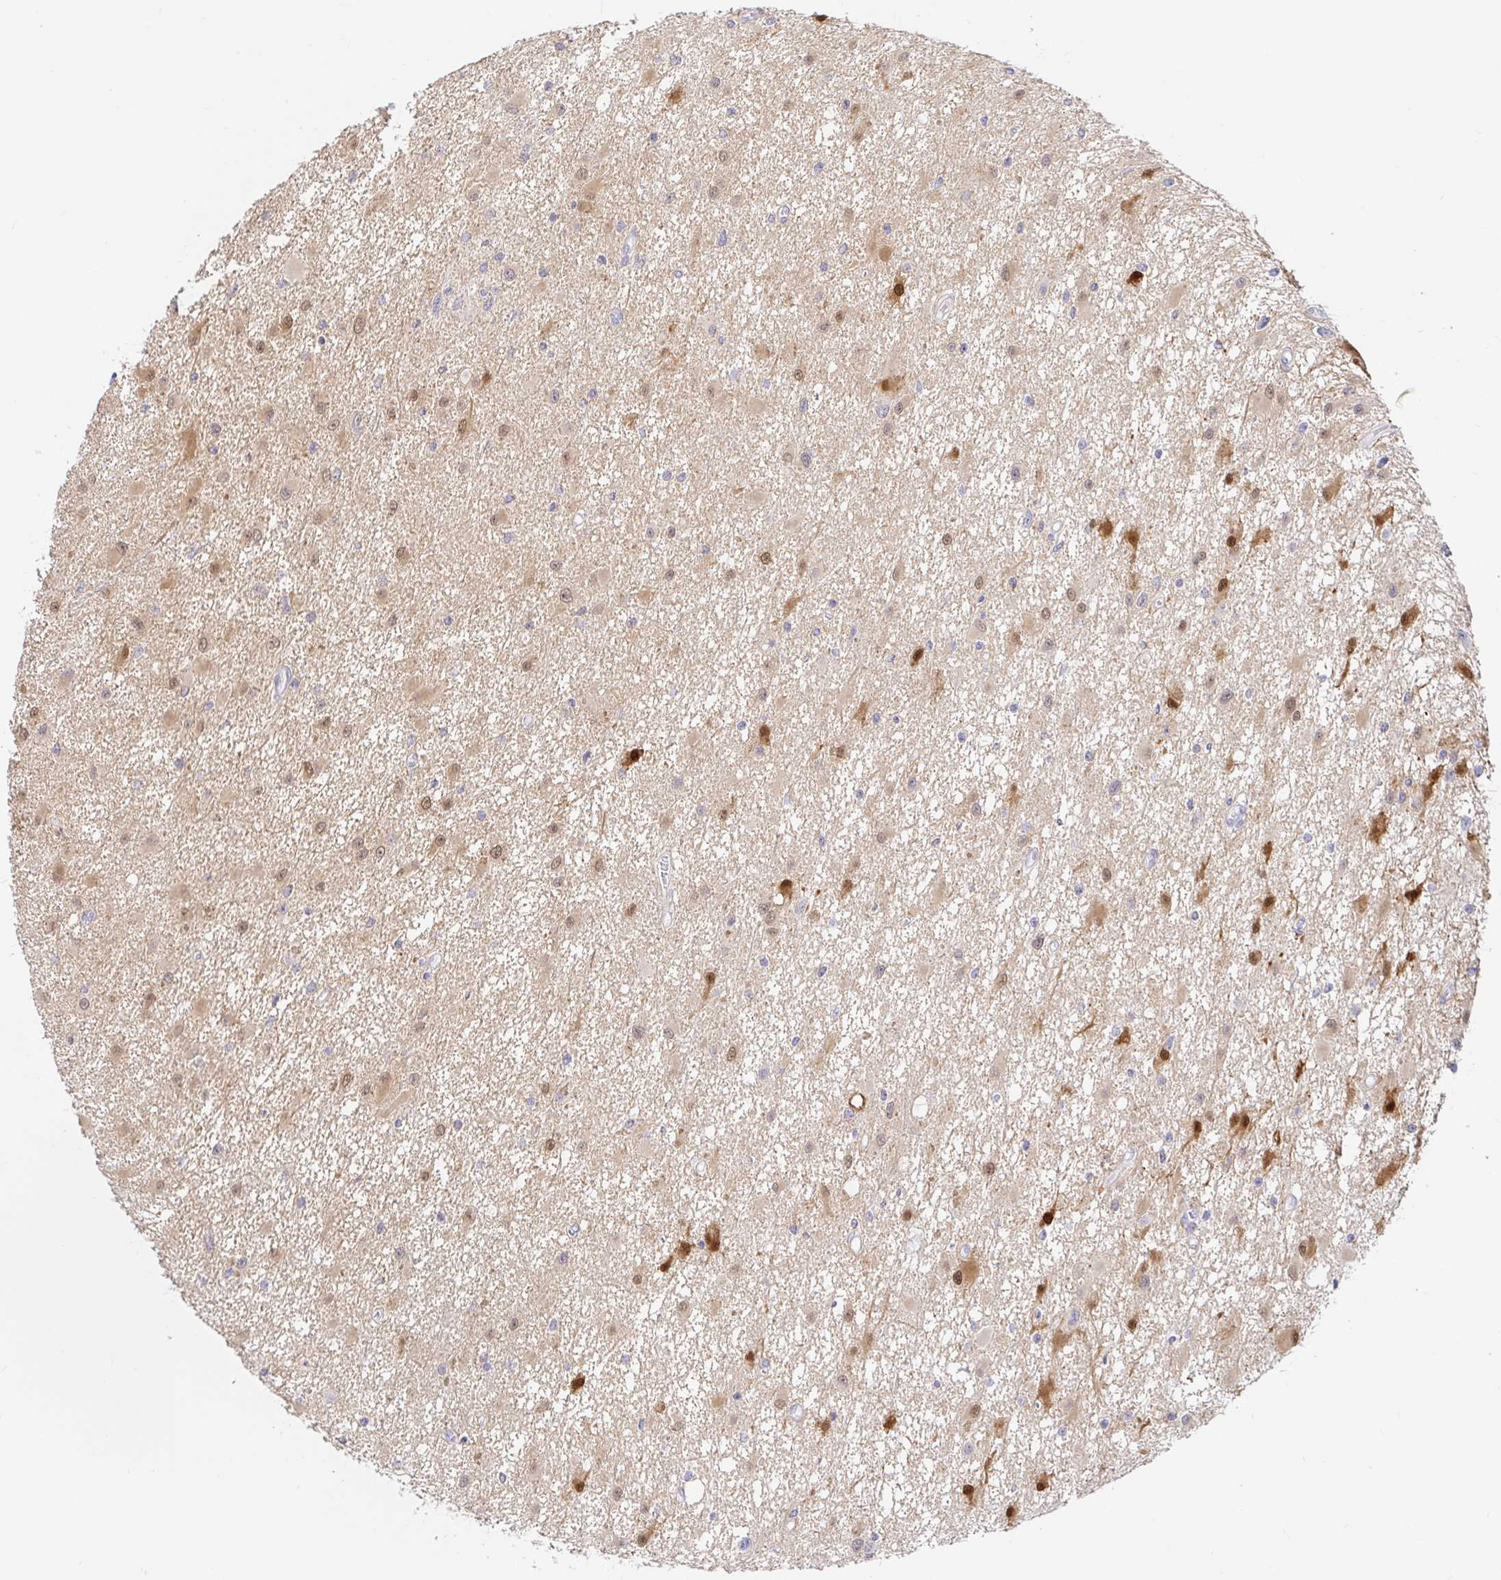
{"staining": {"intensity": "weak", "quantity": "<25%", "location": "cytoplasmic/membranous,nuclear"}, "tissue": "glioma", "cell_type": "Tumor cells", "image_type": "cancer", "snomed": [{"axis": "morphology", "description": "Glioma, malignant, High grade"}, {"axis": "topography", "description": "Brain"}], "caption": "Malignant high-grade glioma was stained to show a protein in brown. There is no significant staining in tumor cells.", "gene": "PPP1R1B", "patient": {"sex": "male", "age": 54}}